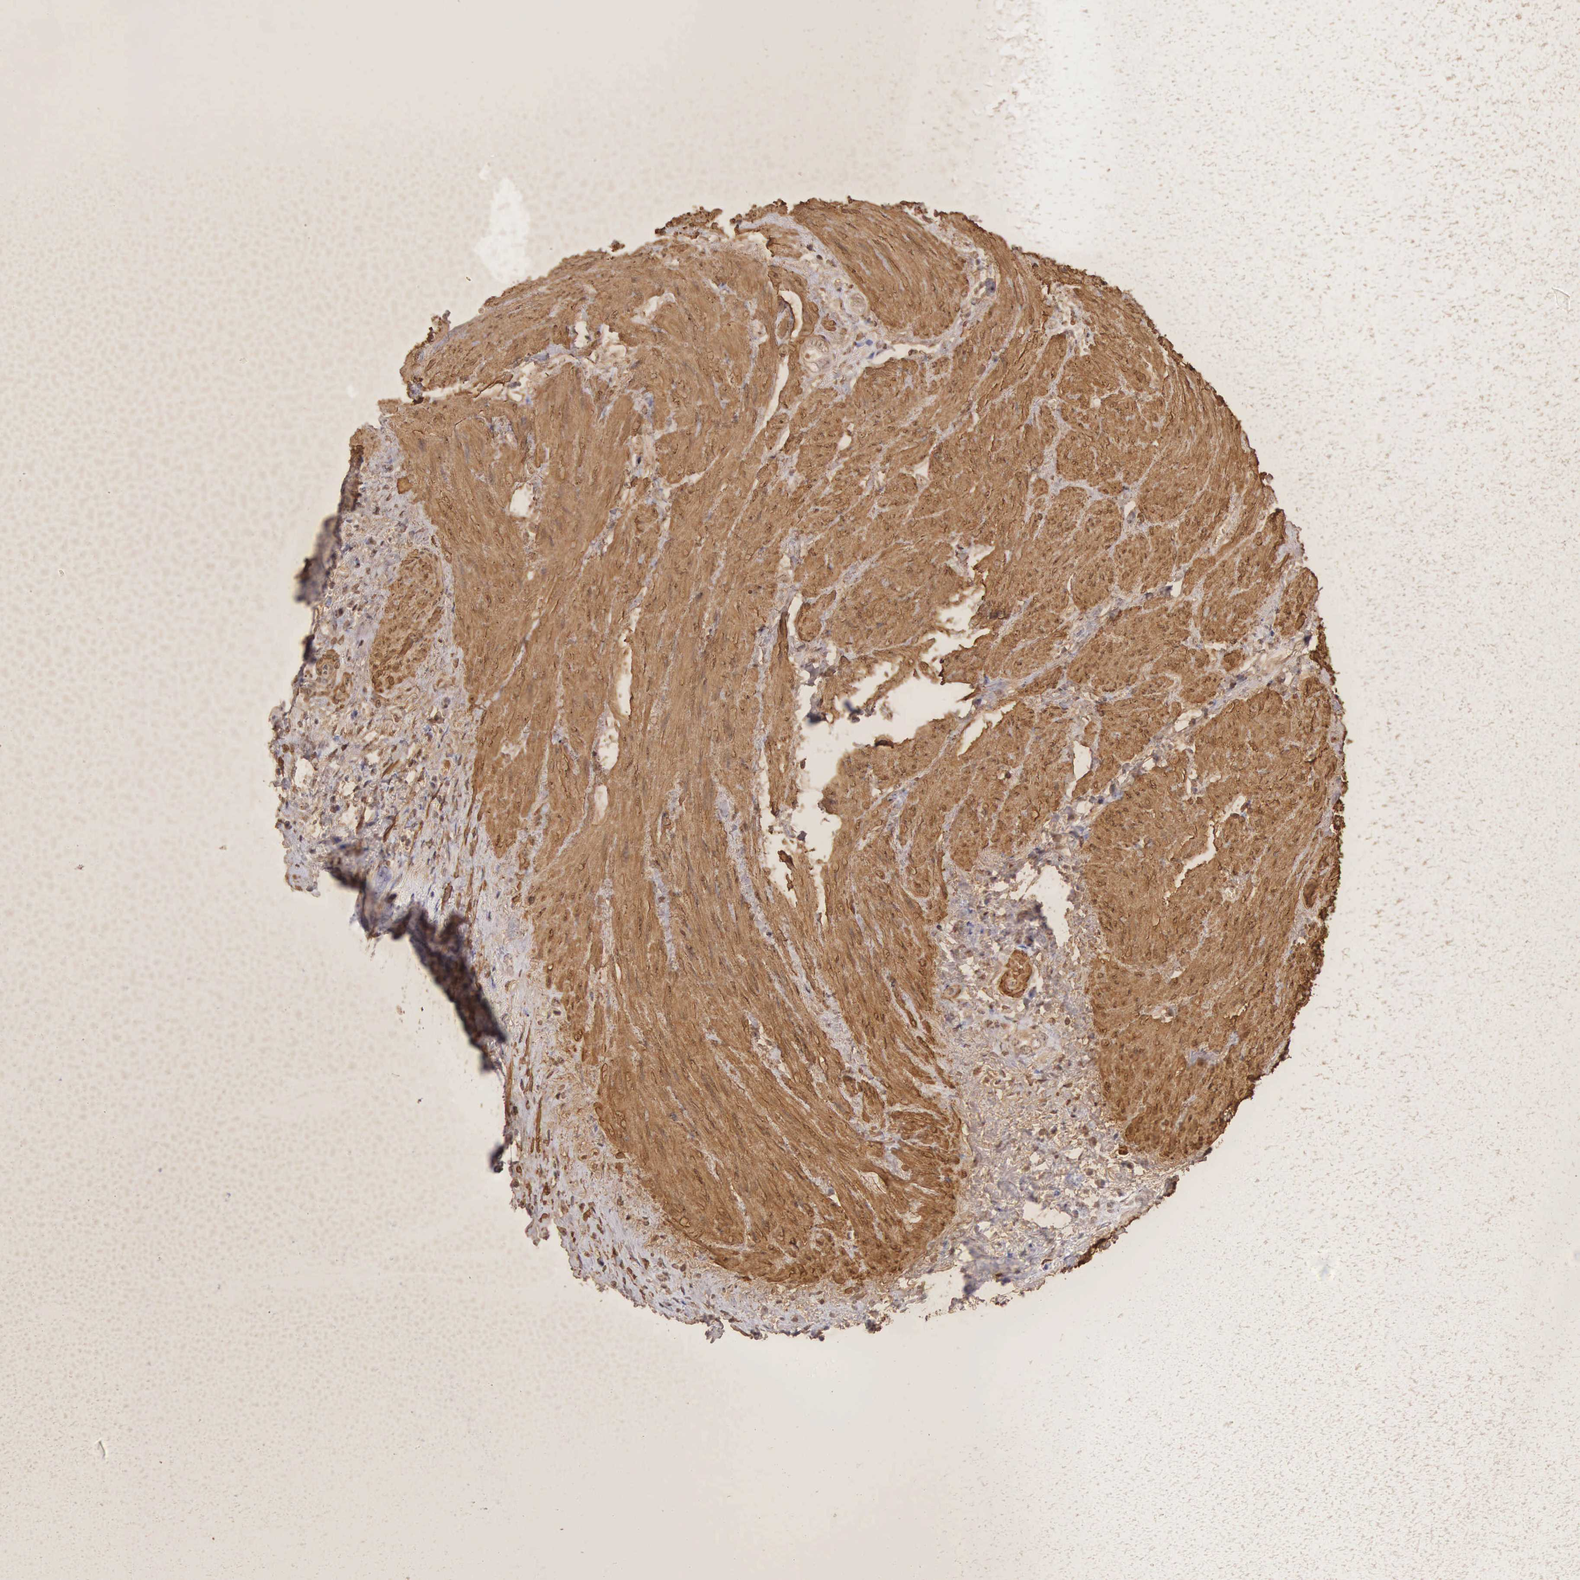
{"staining": {"intensity": "negative", "quantity": "none", "location": "none"}, "tissue": "stomach cancer", "cell_type": "Tumor cells", "image_type": "cancer", "snomed": [{"axis": "morphology", "description": "Adenocarcinoma, NOS"}, {"axis": "topography", "description": "Stomach"}], "caption": "DAB immunohistochemical staining of human stomach cancer (adenocarcinoma) demonstrates no significant expression in tumor cells.", "gene": "CNN1", "patient": {"sex": "male", "age": 78}}